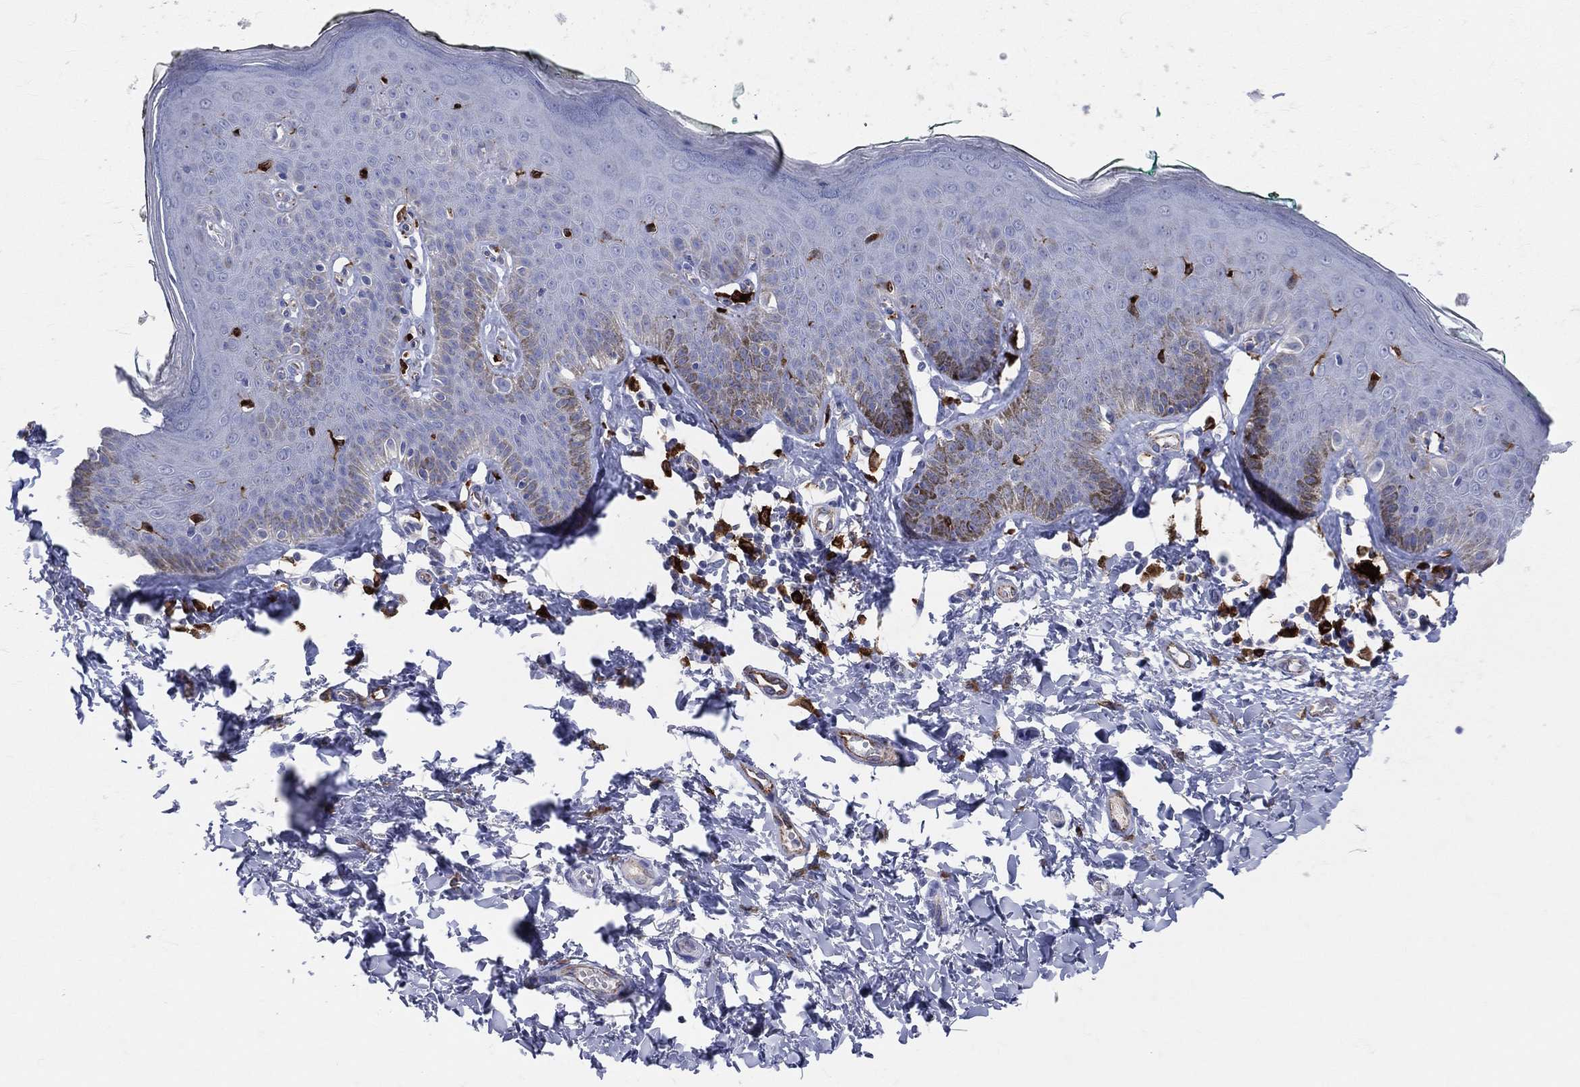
{"staining": {"intensity": "negative", "quantity": "none", "location": "none"}, "tissue": "vagina", "cell_type": "Squamous epithelial cells", "image_type": "normal", "snomed": [{"axis": "morphology", "description": "Normal tissue, NOS"}, {"axis": "topography", "description": "Vagina"}], "caption": "The histopathology image demonstrates no staining of squamous epithelial cells in benign vagina. The staining was performed using DAB (3,3'-diaminobenzidine) to visualize the protein expression in brown, while the nuclei were stained in blue with hematoxylin (Magnification: 20x).", "gene": "CD74", "patient": {"sex": "female", "age": 66}}